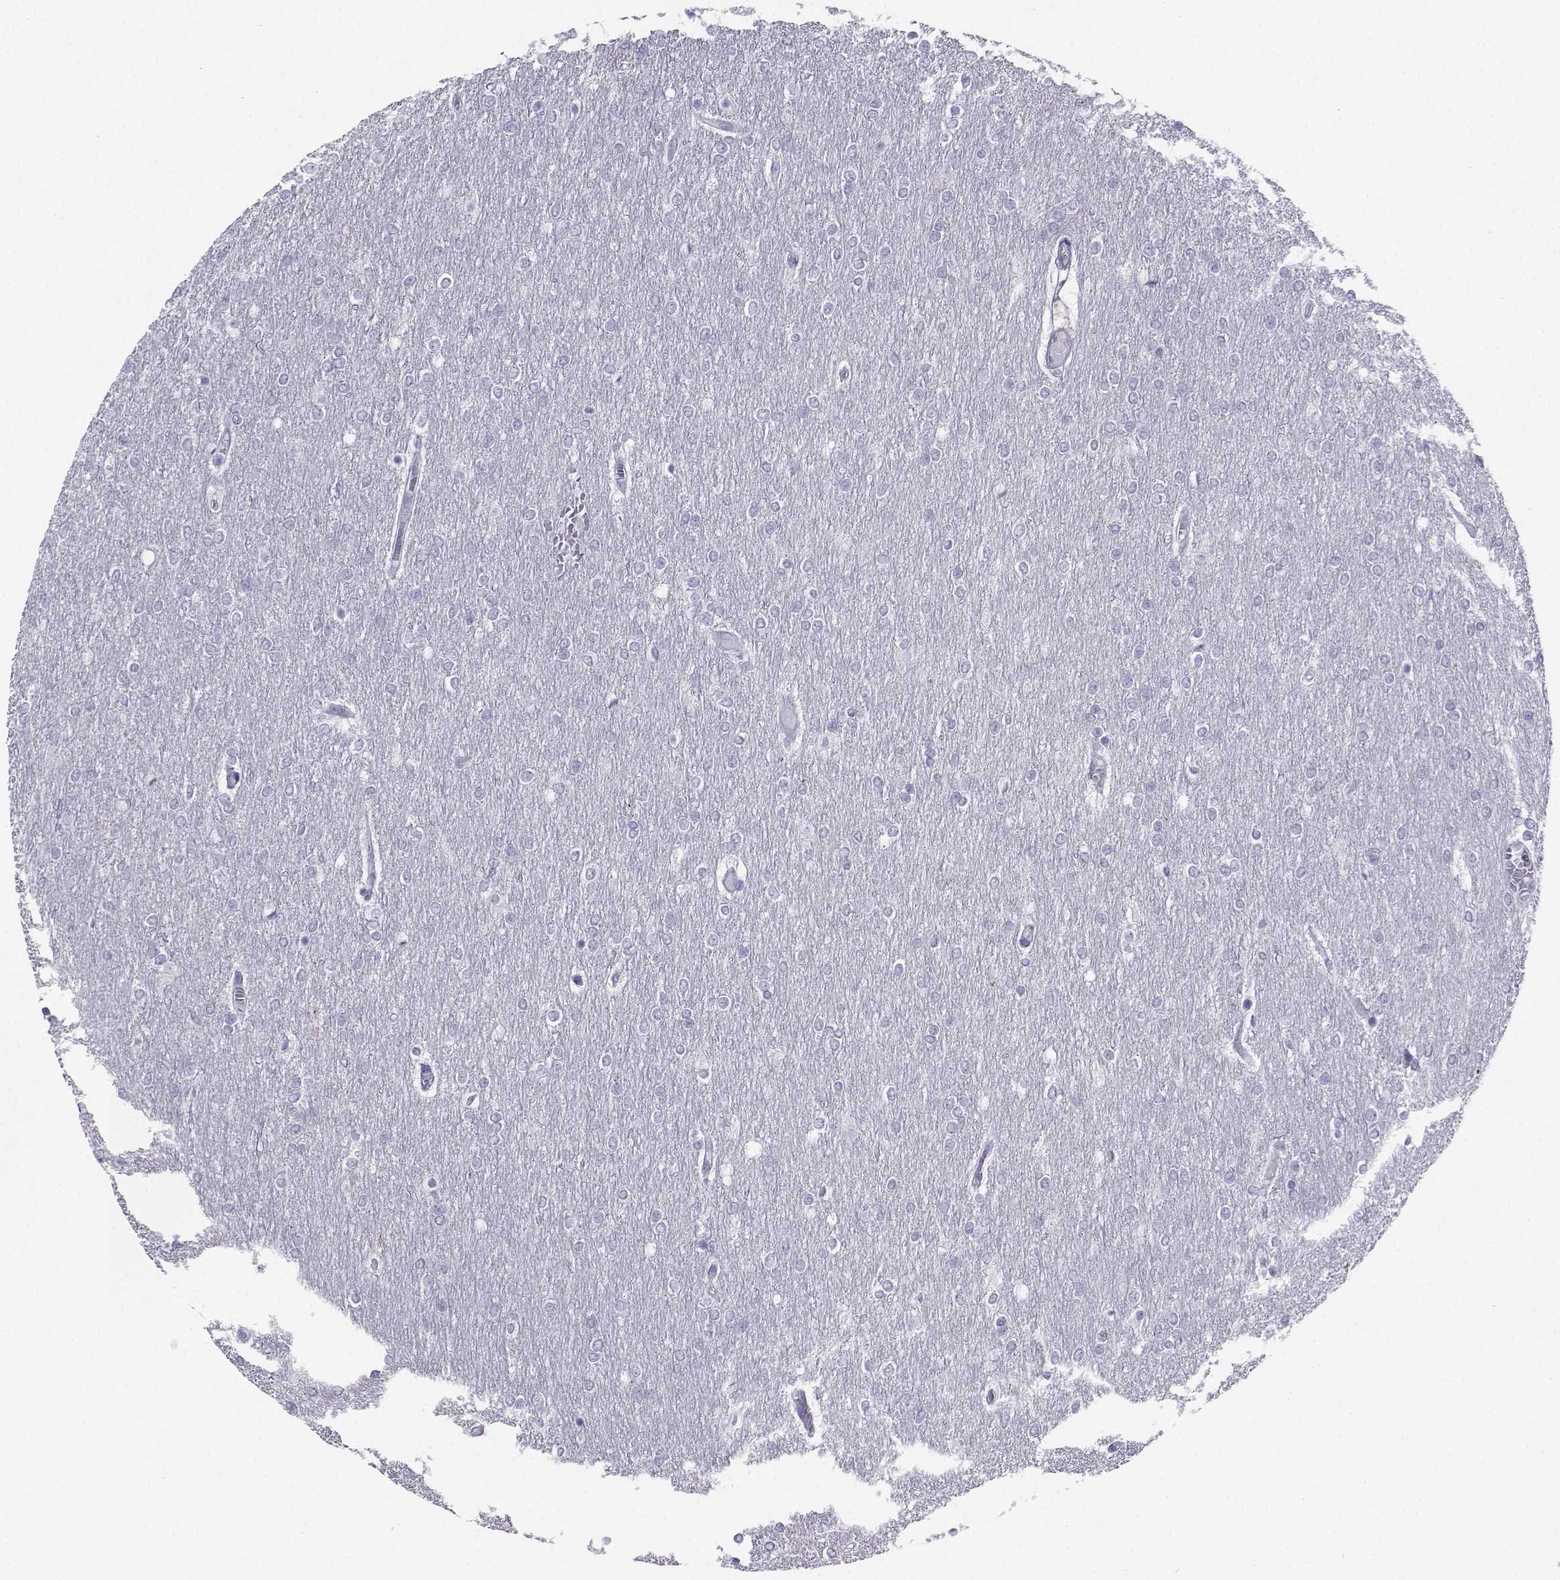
{"staining": {"intensity": "negative", "quantity": "none", "location": "none"}, "tissue": "glioma", "cell_type": "Tumor cells", "image_type": "cancer", "snomed": [{"axis": "morphology", "description": "Glioma, malignant, High grade"}, {"axis": "topography", "description": "Brain"}], "caption": "This is an immunohistochemistry (IHC) micrograph of human malignant glioma (high-grade). There is no staining in tumor cells.", "gene": "SST", "patient": {"sex": "female", "age": 61}}